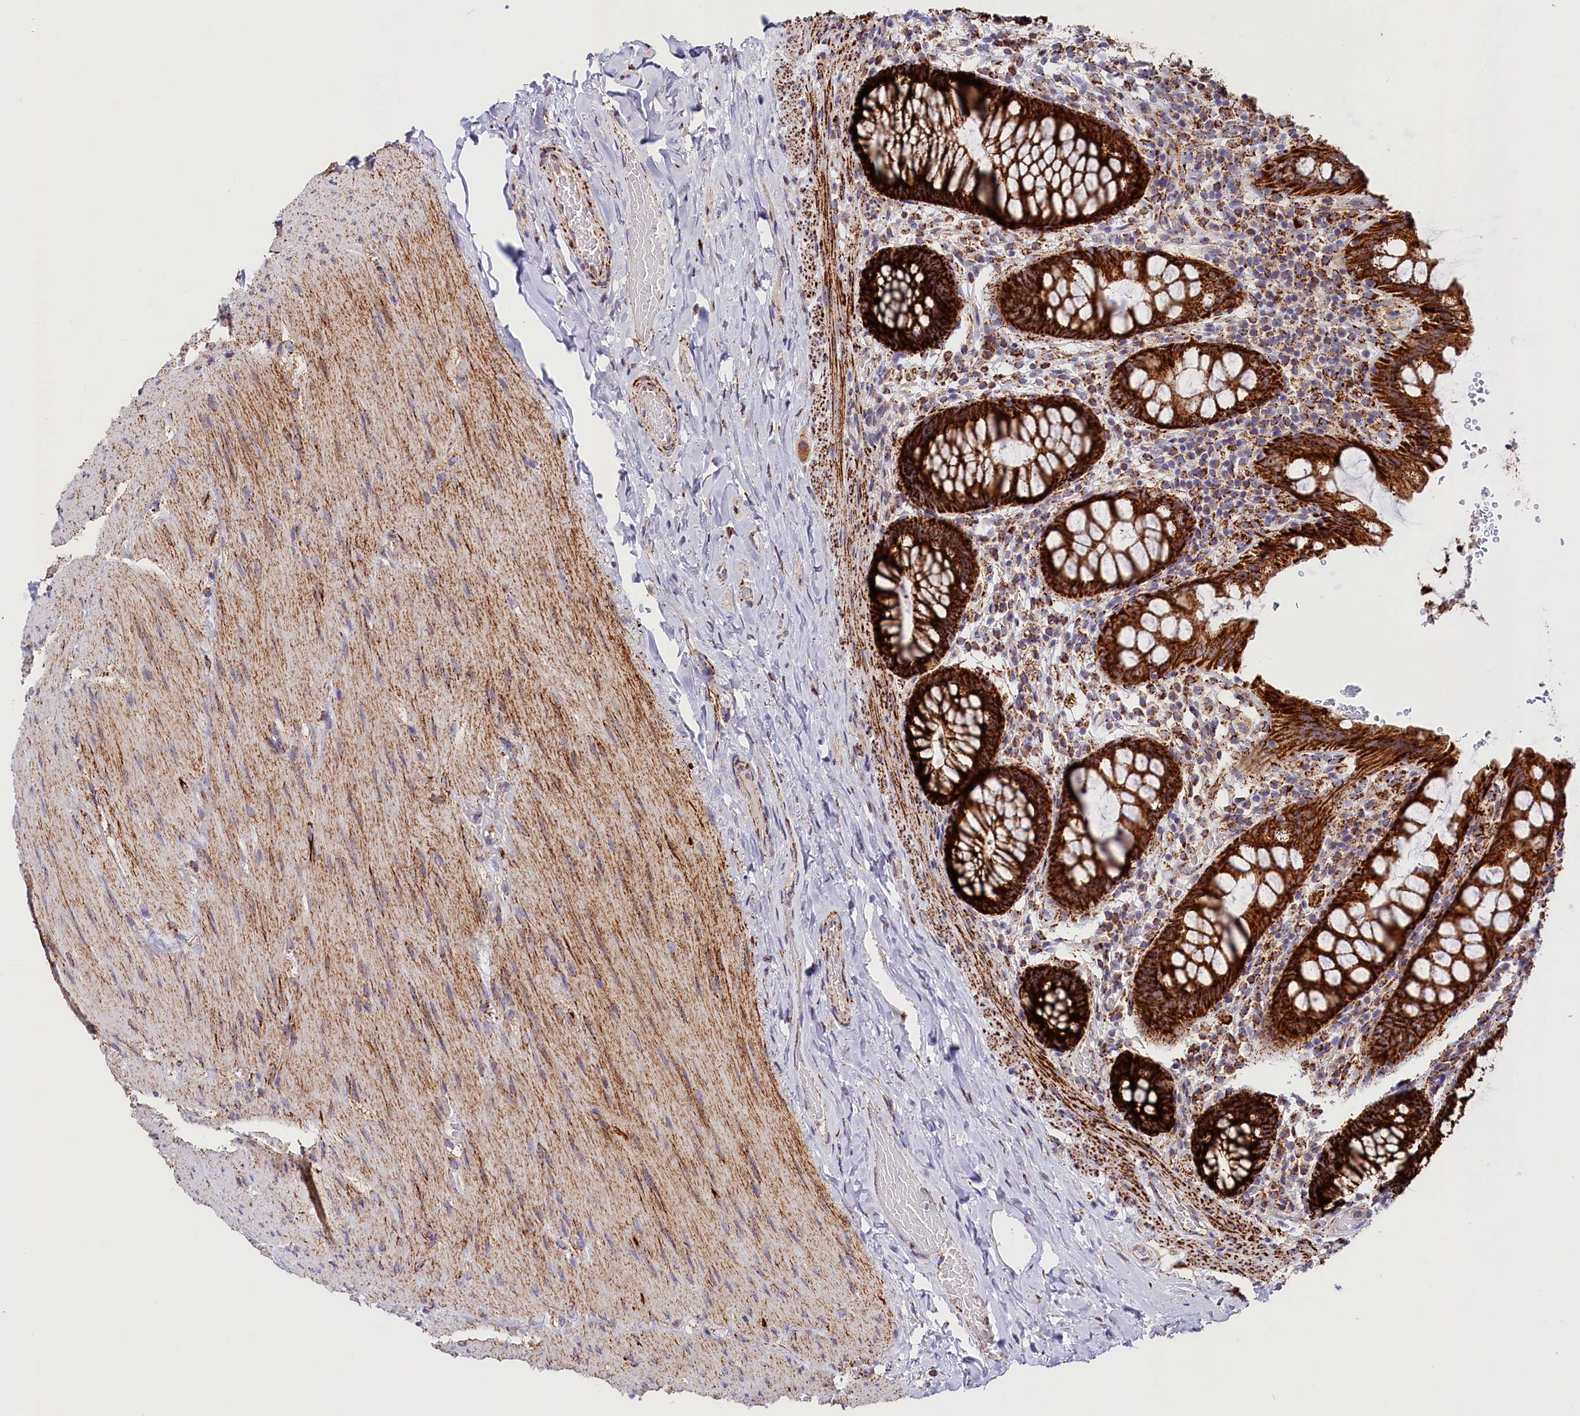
{"staining": {"intensity": "strong", "quantity": ">75%", "location": "cytoplasmic/membranous"}, "tissue": "rectum", "cell_type": "Glandular cells", "image_type": "normal", "snomed": [{"axis": "morphology", "description": "Normal tissue, NOS"}, {"axis": "topography", "description": "Rectum"}], "caption": "This micrograph exhibits benign rectum stained with immunohistochemistry to label a protein in brown. The cytoplasmic/membranous of glandular cells show strong positivity for the protein. Nuclei are counter-stained blue.", "gene": "AKTIP", "patient": {"sex": "male", "age": 83}}